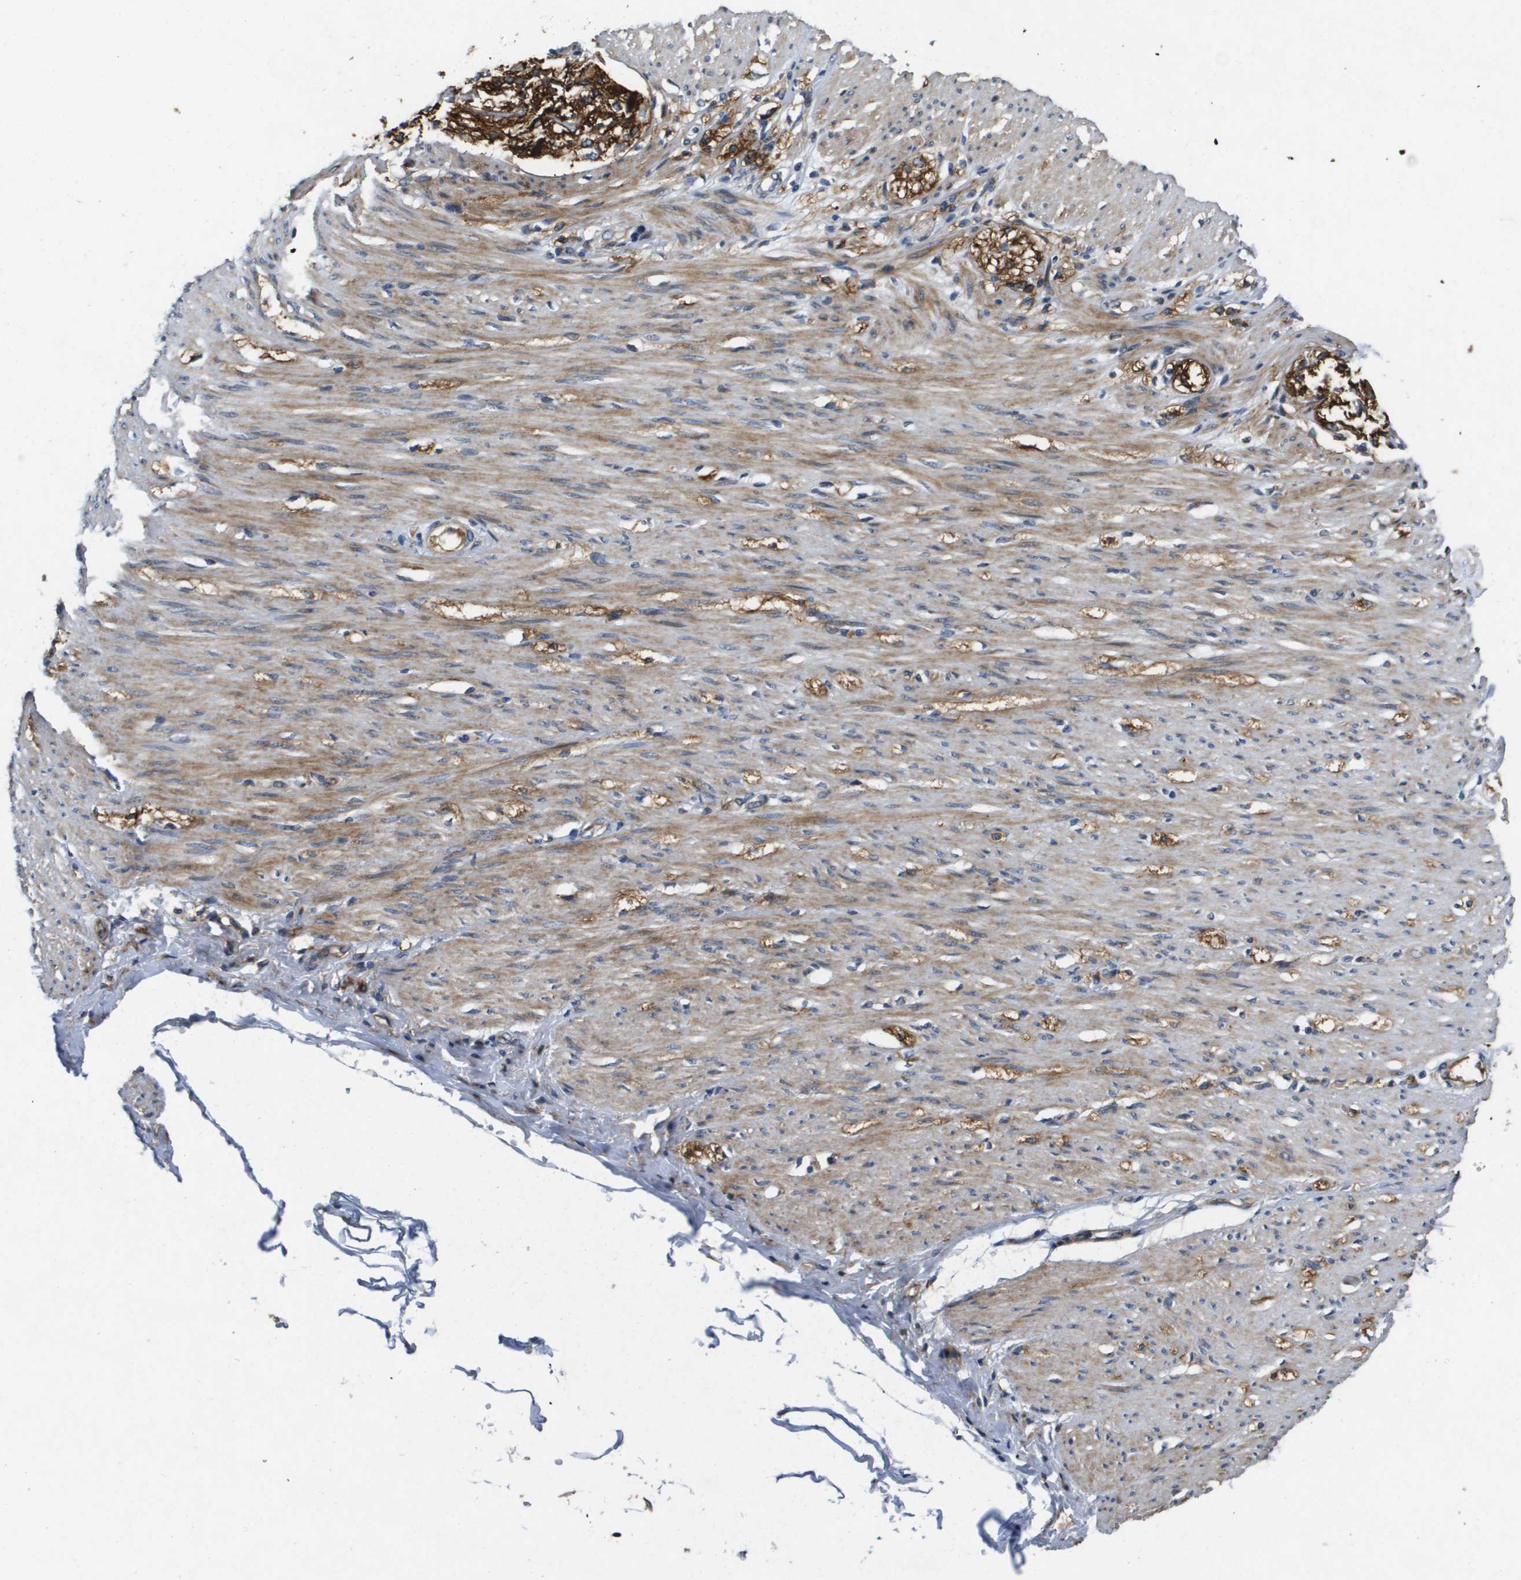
{"staining": {"intensity": "negative", "quantity": "none", "location": "none"}, "tissue": "adipose tissue", "cell_type": "Adipocytes", "image_type": "normal", "snomed": [{"axis": "morphology", "description": "Normal tissue, NOS"}, {"axis": "morphology", "description": "Adenocarcinoma, NOS"}, {"axis": "topography", "description": "Colon"}, {"axis": "topography", "description": "Peripheral nerve tissue"}], "caption": "DAB immunohistochemical staining of benign human adipose tissue exhibits no significant positivity in adipocytes.", "gene": "ENTPD2", "patient": {"sex": "male", "age": 14}}